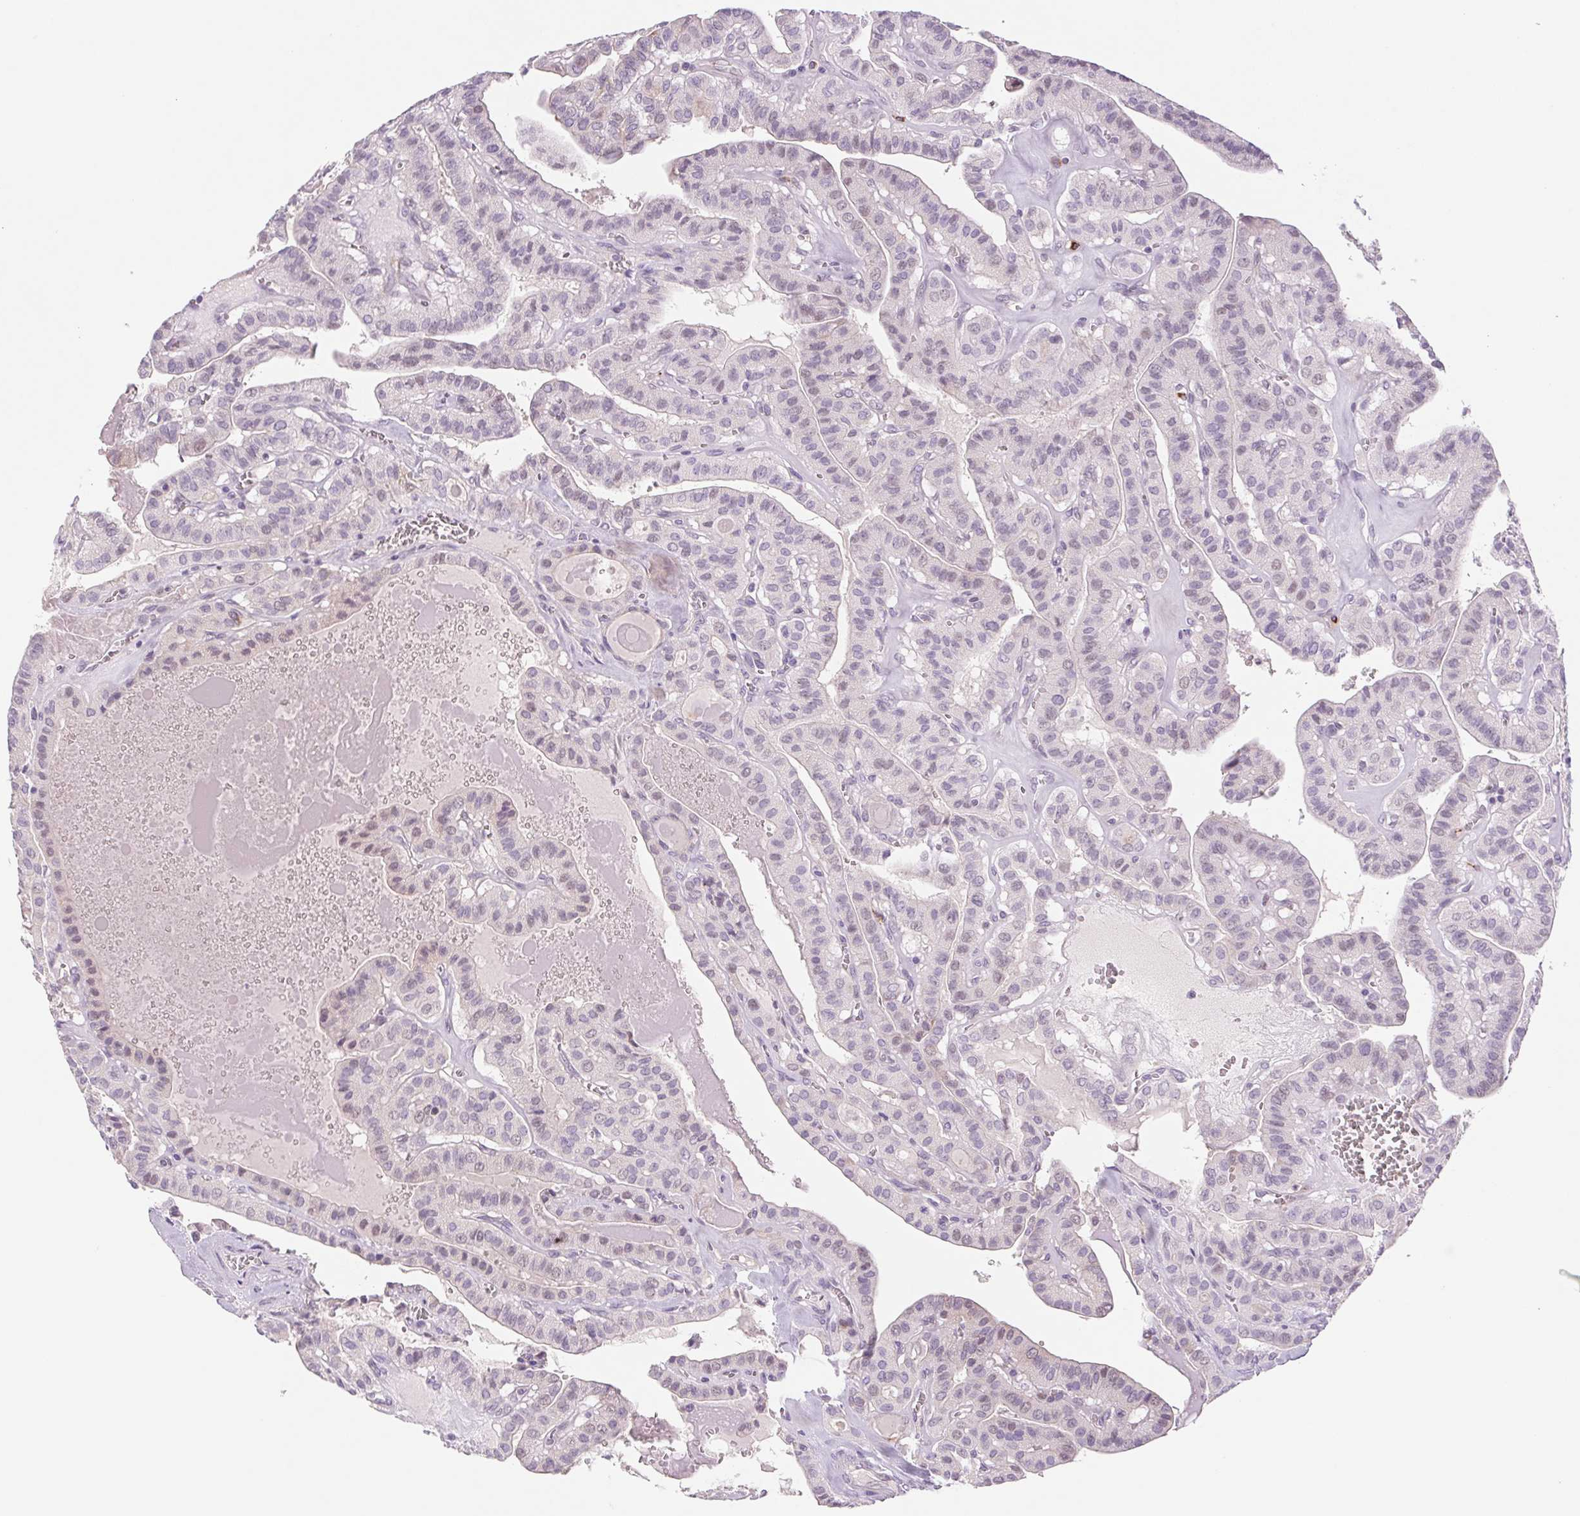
{"staining": {"intensity": "weak", "quantity": "<25%", "location": "cytoplasmic/membranous"}, "tissue": "thyroid cancer", "cell_type": "Tumor cells", "image_type": "cancer", "snomed": [{"axis": "morphology", "description": "Papillary adenocarcinoma, NOS"}, {"axis": "topography", "description": "Thyroid gland"}], "caption": "Immunohistochemistry (IHC) image of thyroid cancer stained for a protein (brown), which reveals no expression in tumor cells. (Stains: DAB IHC with hematoxylin counter stain, Microscopy: brightfield microscopy at high magnification).", "gene": "KRT1", "patient": {"sex": "male", "age": 52}}